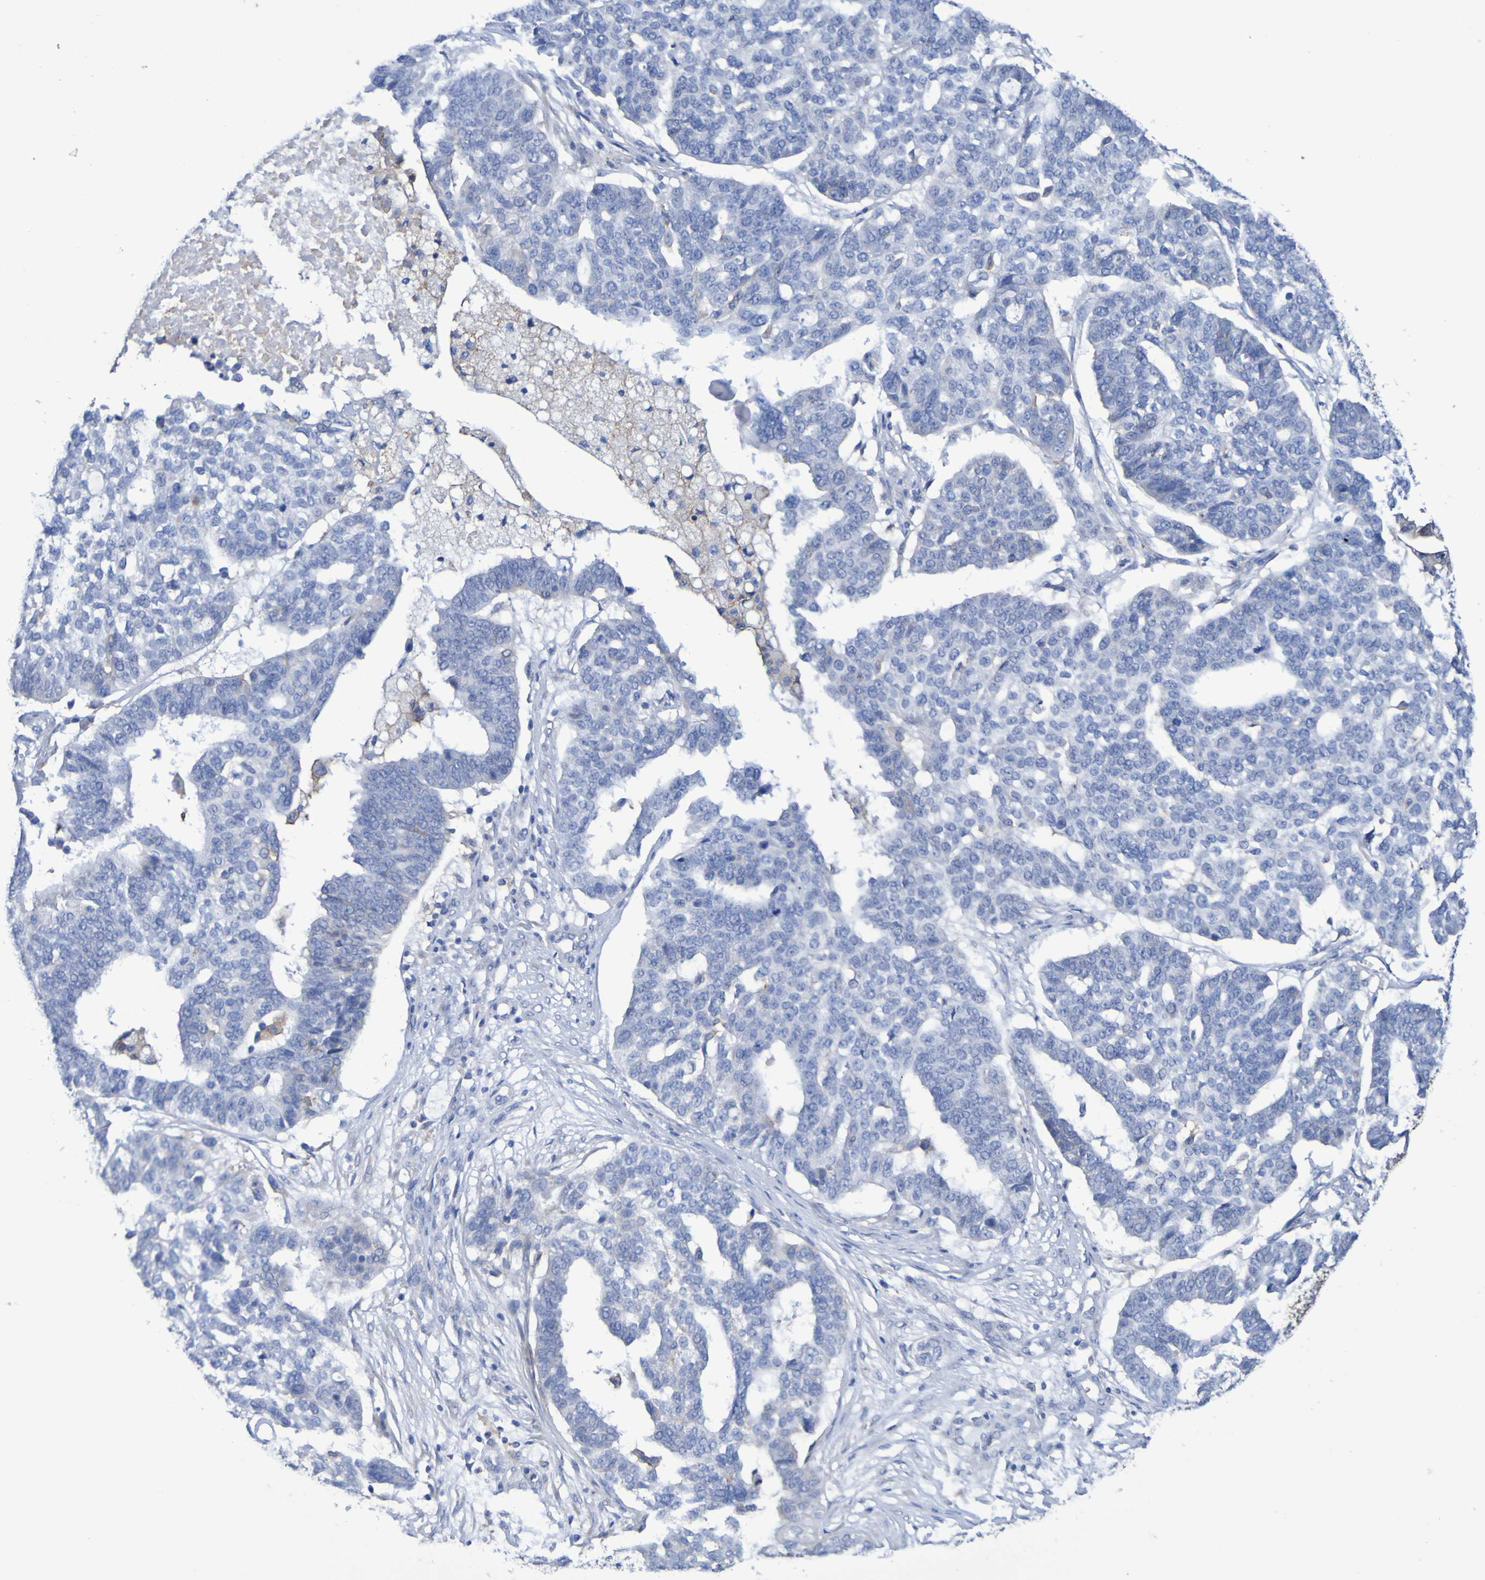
{"staining": {"intensity": "negative", "quantity": "none", "location": "none"}, "tissue": "ovarian cancer", "cell_type": "Tumor cells", "image_type": "cancer", "snomed": [{"axis": "morphology", "description": "Cystadenocarcinoma, serous, NOS"}, {"axis": "topography", "description": "Ovary"}], "caption": "Tumor cells show no significant staining in ovarian serous cystadenocarcinoma. (DAB immunohistochemistry (IHC) visualized using brightfield microscopy, high magnification).", "gene": "SLC3A2", "patient": {"sex": "female", "age": 59}}